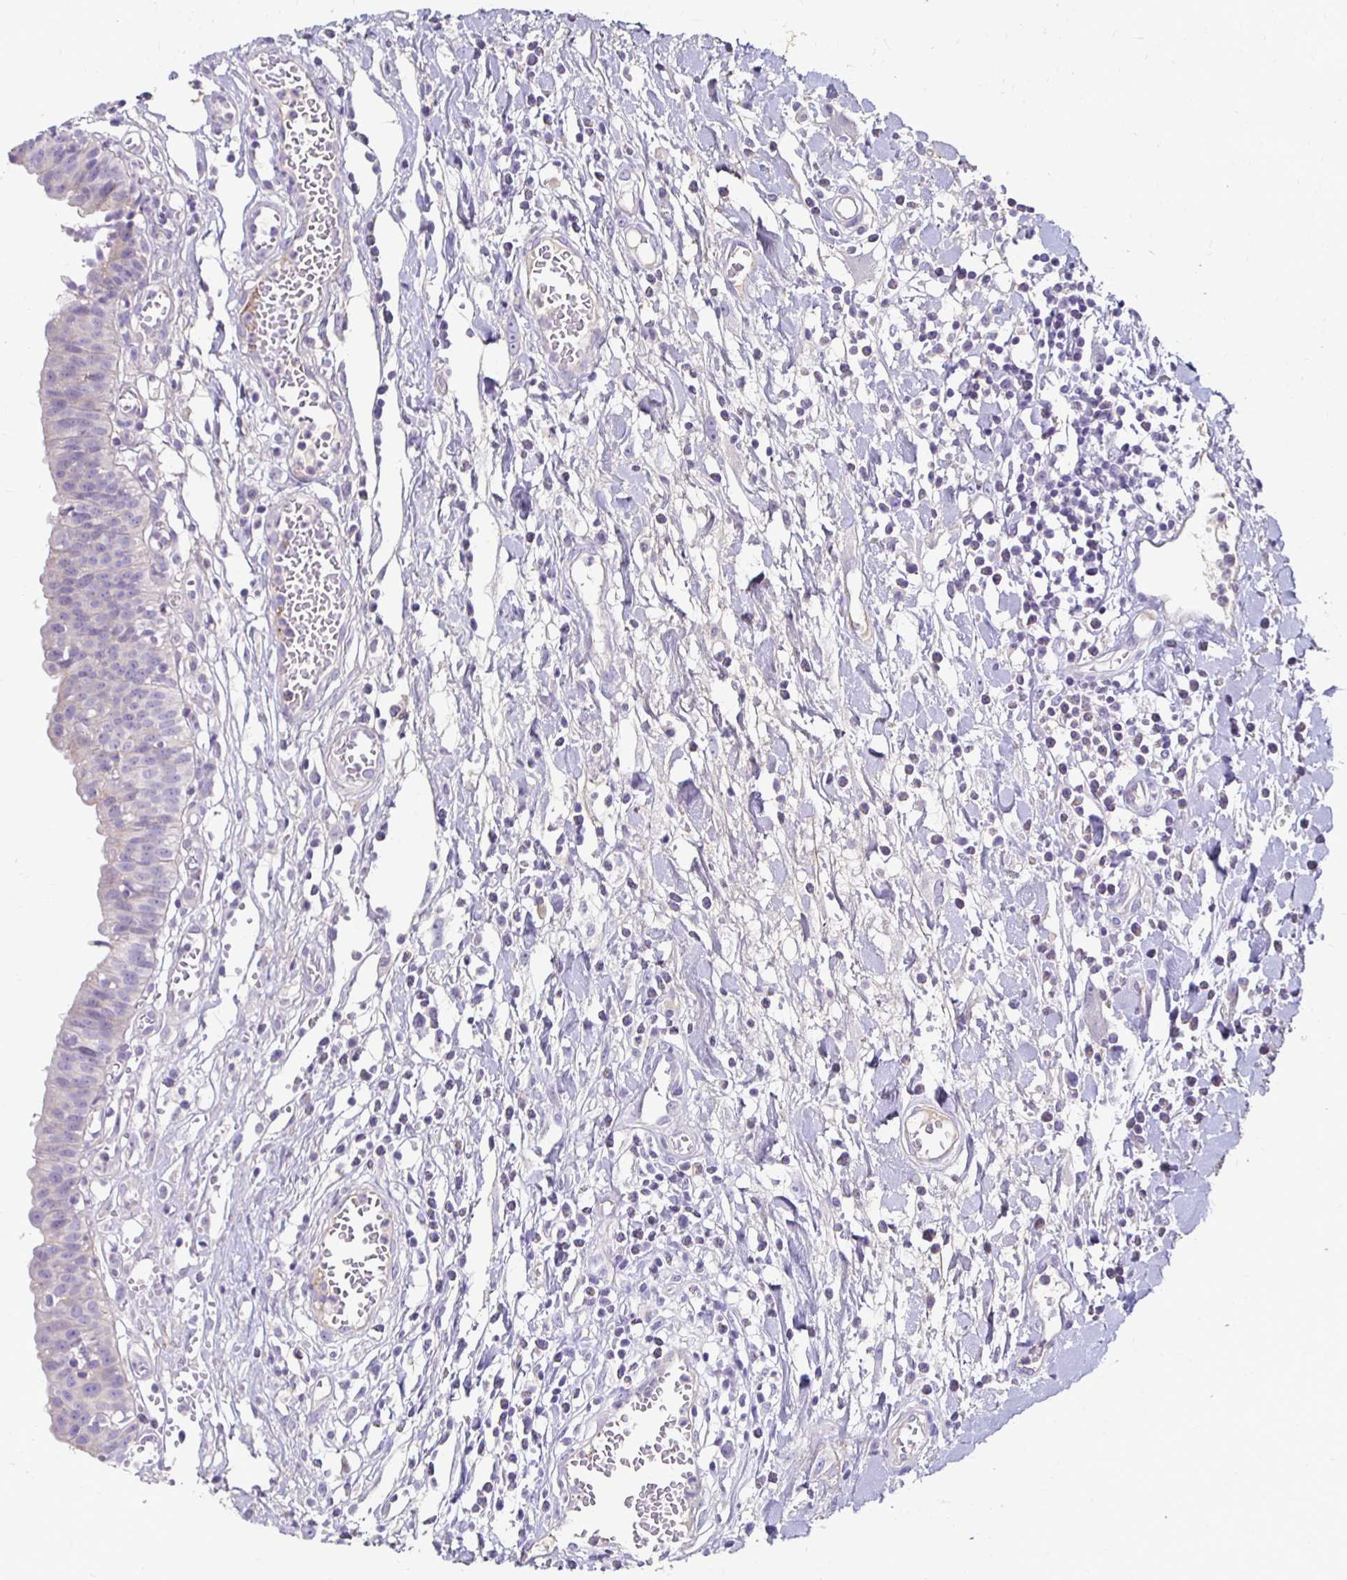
{"staining": {"intensity": "weak", "quantity": "<25%", "location": "cytoplasmic/membranous"}, "tissue": "urinary bladder", "cell_type": "Urothelial cells", "image_type": "normal", "snomed": [{"axis": "morphology", "description": "Normal tissue, NOS"}, {"axis": "topography", "description": "Urinary bladder"}], "caption": "High magnification brightfield microscopy of unremarkable urinary bladder stained with DAB (3,3'-diaminobenzidine) (brown) and counterstained with hematoxylin (blue): urothelial cells show no significant staining. Nuclei are stained in blue.", "gene": "AKAP6", "patient": {"sex": "male", "age": 64}}